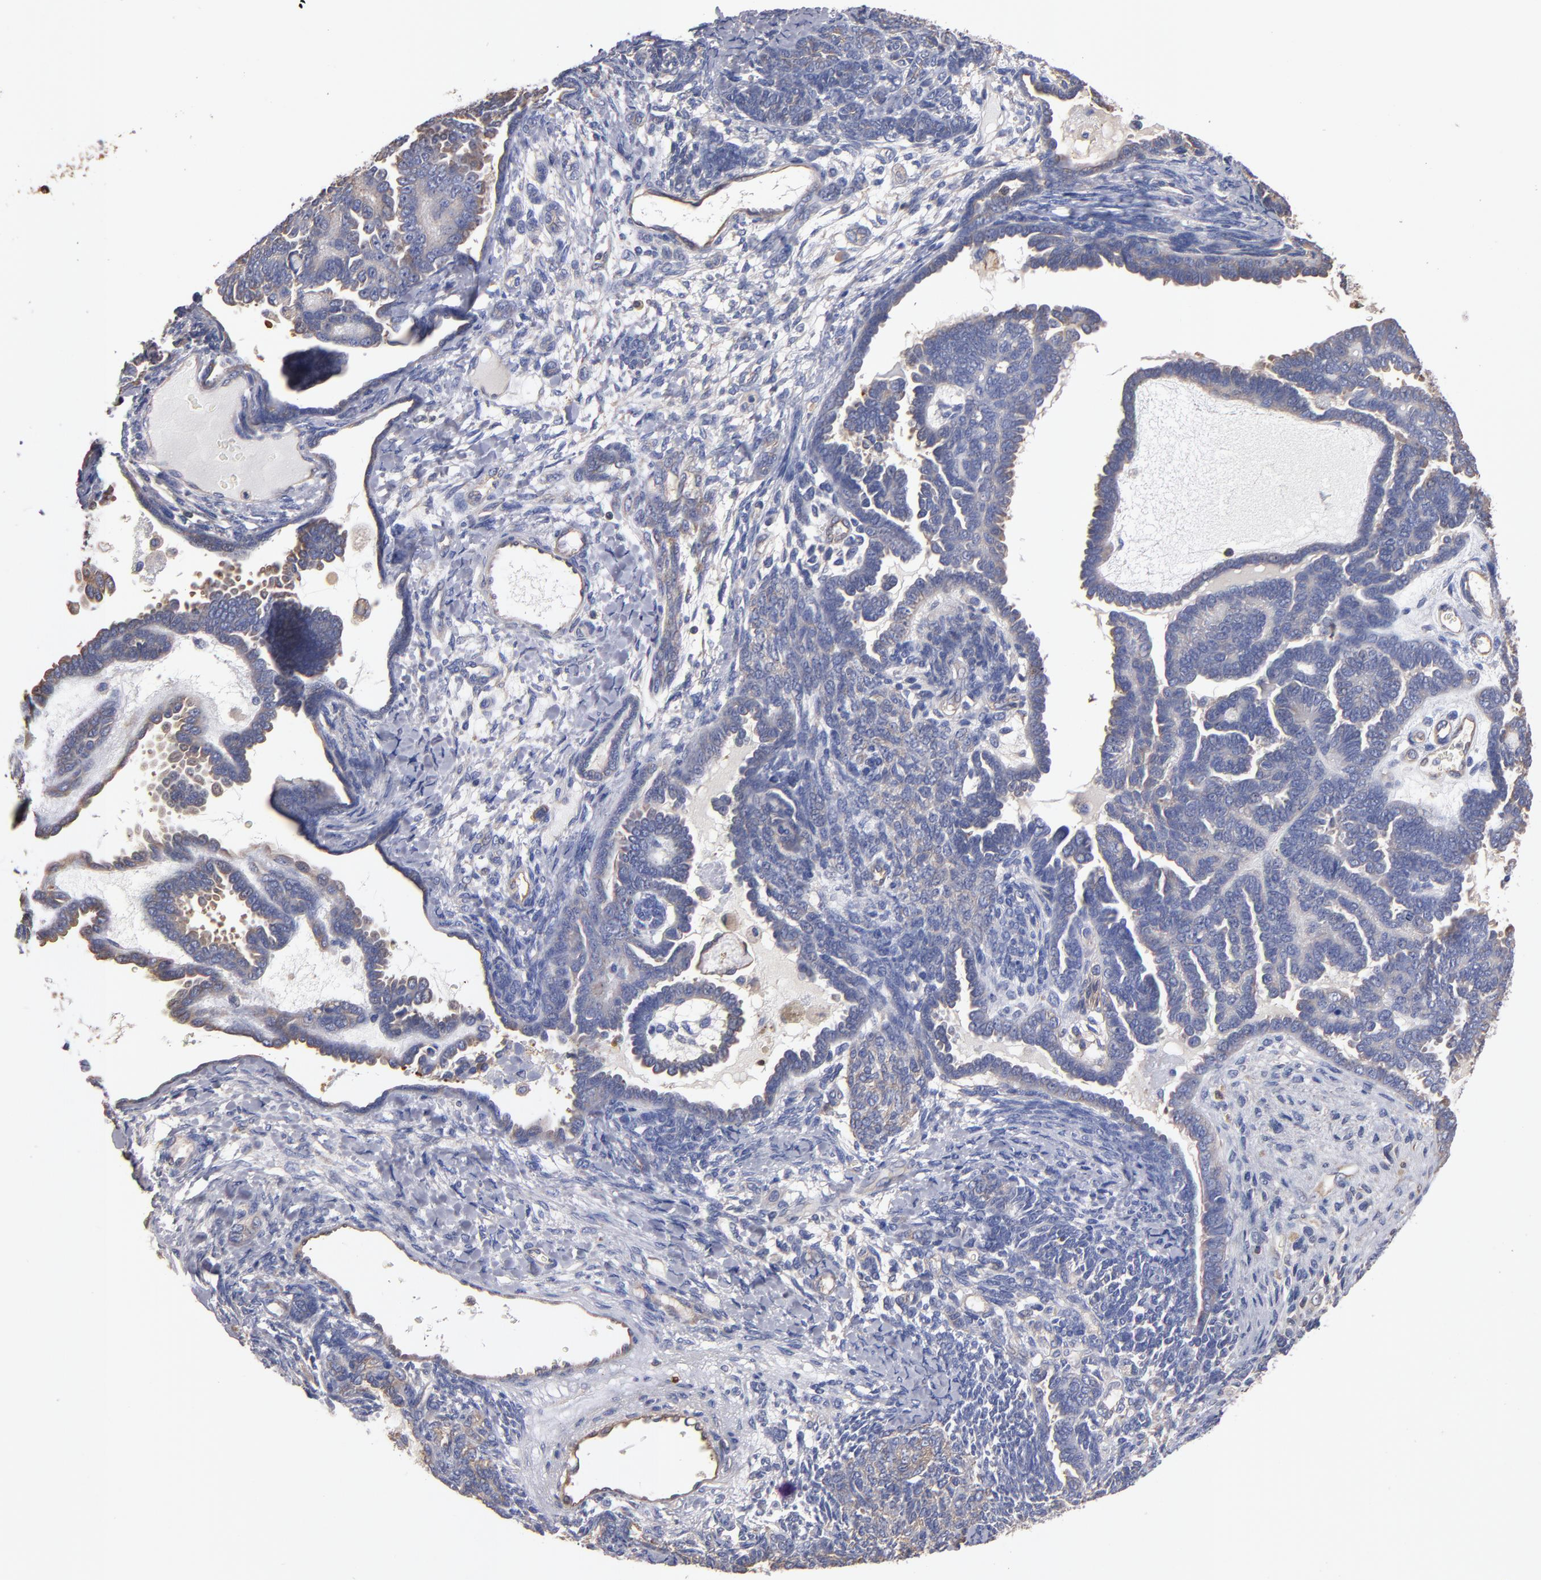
{"staining": {"intensity": "weak", "quantity": "25%-75%", "location": "cytoplasmic/membranous"}, "tissue": "endometrial cancer", "cell_type": "Tumor cells", "image_type": "cancer", "snomed": [{"axis": "morphology", "description": "Neoplasm, malignant, NOS"}, {"axis": "topography", "description": "Endometrium"}], "caption": "Endometrial cancer (neoplasm (malignant)) stained with DAB (3,3'-diaminobenzidine) immunohistochemistry demonstrates low levels of weak cytoplasmic/membranous expression in about 25%-75% of tumor cells.", "gene": "ESYT2", "patient": {"sex": "female", "age": 74}}